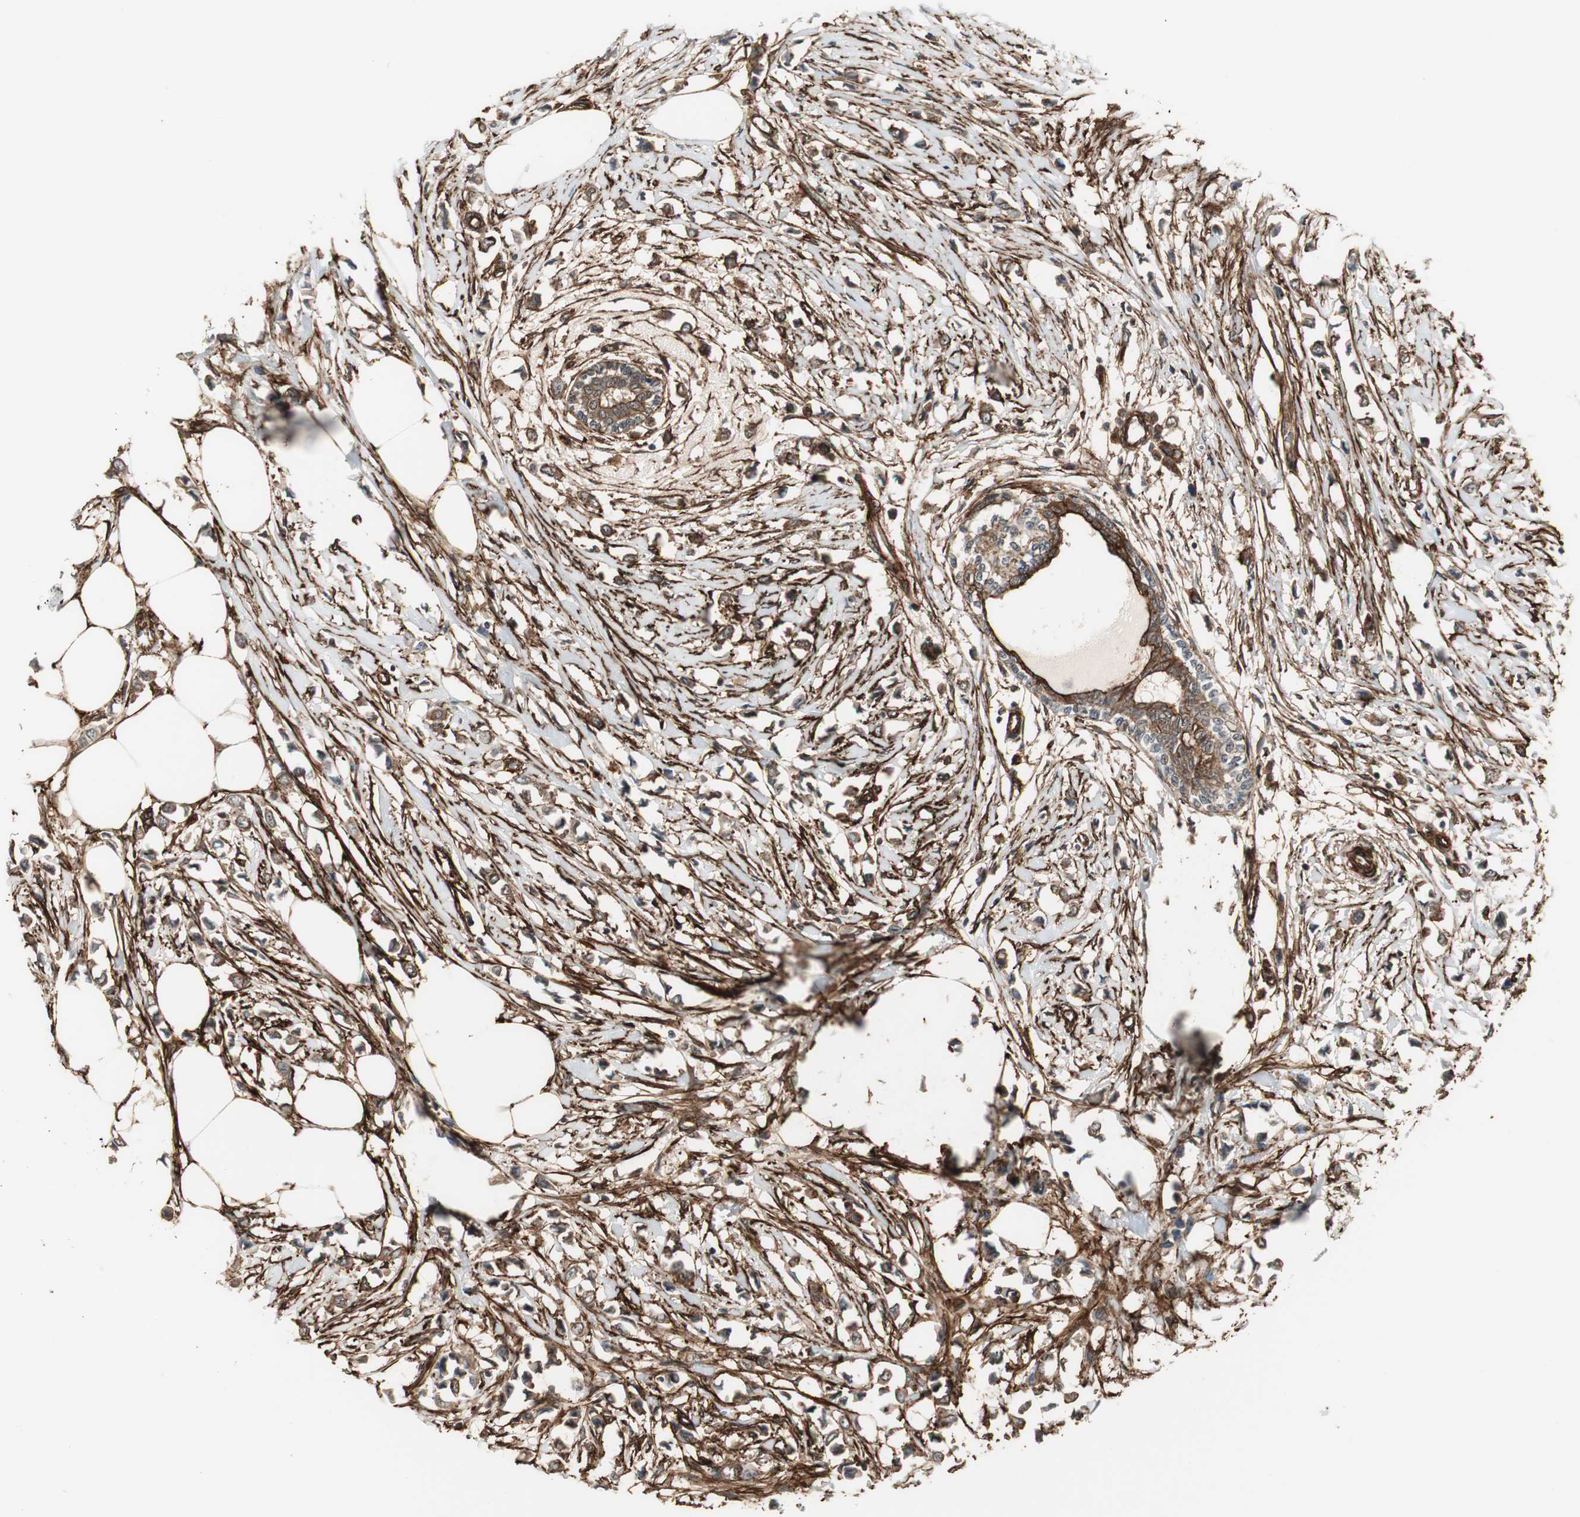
{"staining": {"intensity": "weak", "quantity": ">75%", "location": "cytoplasmic/membranous"}, "tissue": "breast cancer", "cell_type": "Tumor cells", "image_type": "cancer", "snomed": [{"axis": "morphology", "description": "Lobular carcinoma"}, {"axis": "topography", "description": "Breast"}], "caption": "This is an image of immunohistochemistry (IHC) staining of breast cancer (lobular carcinoma), which shows weak staining in the cytoplasmic/membranous of tumor cells.", "gene": "PTPN11", "patient": {"sex": "female", "age": 51}}